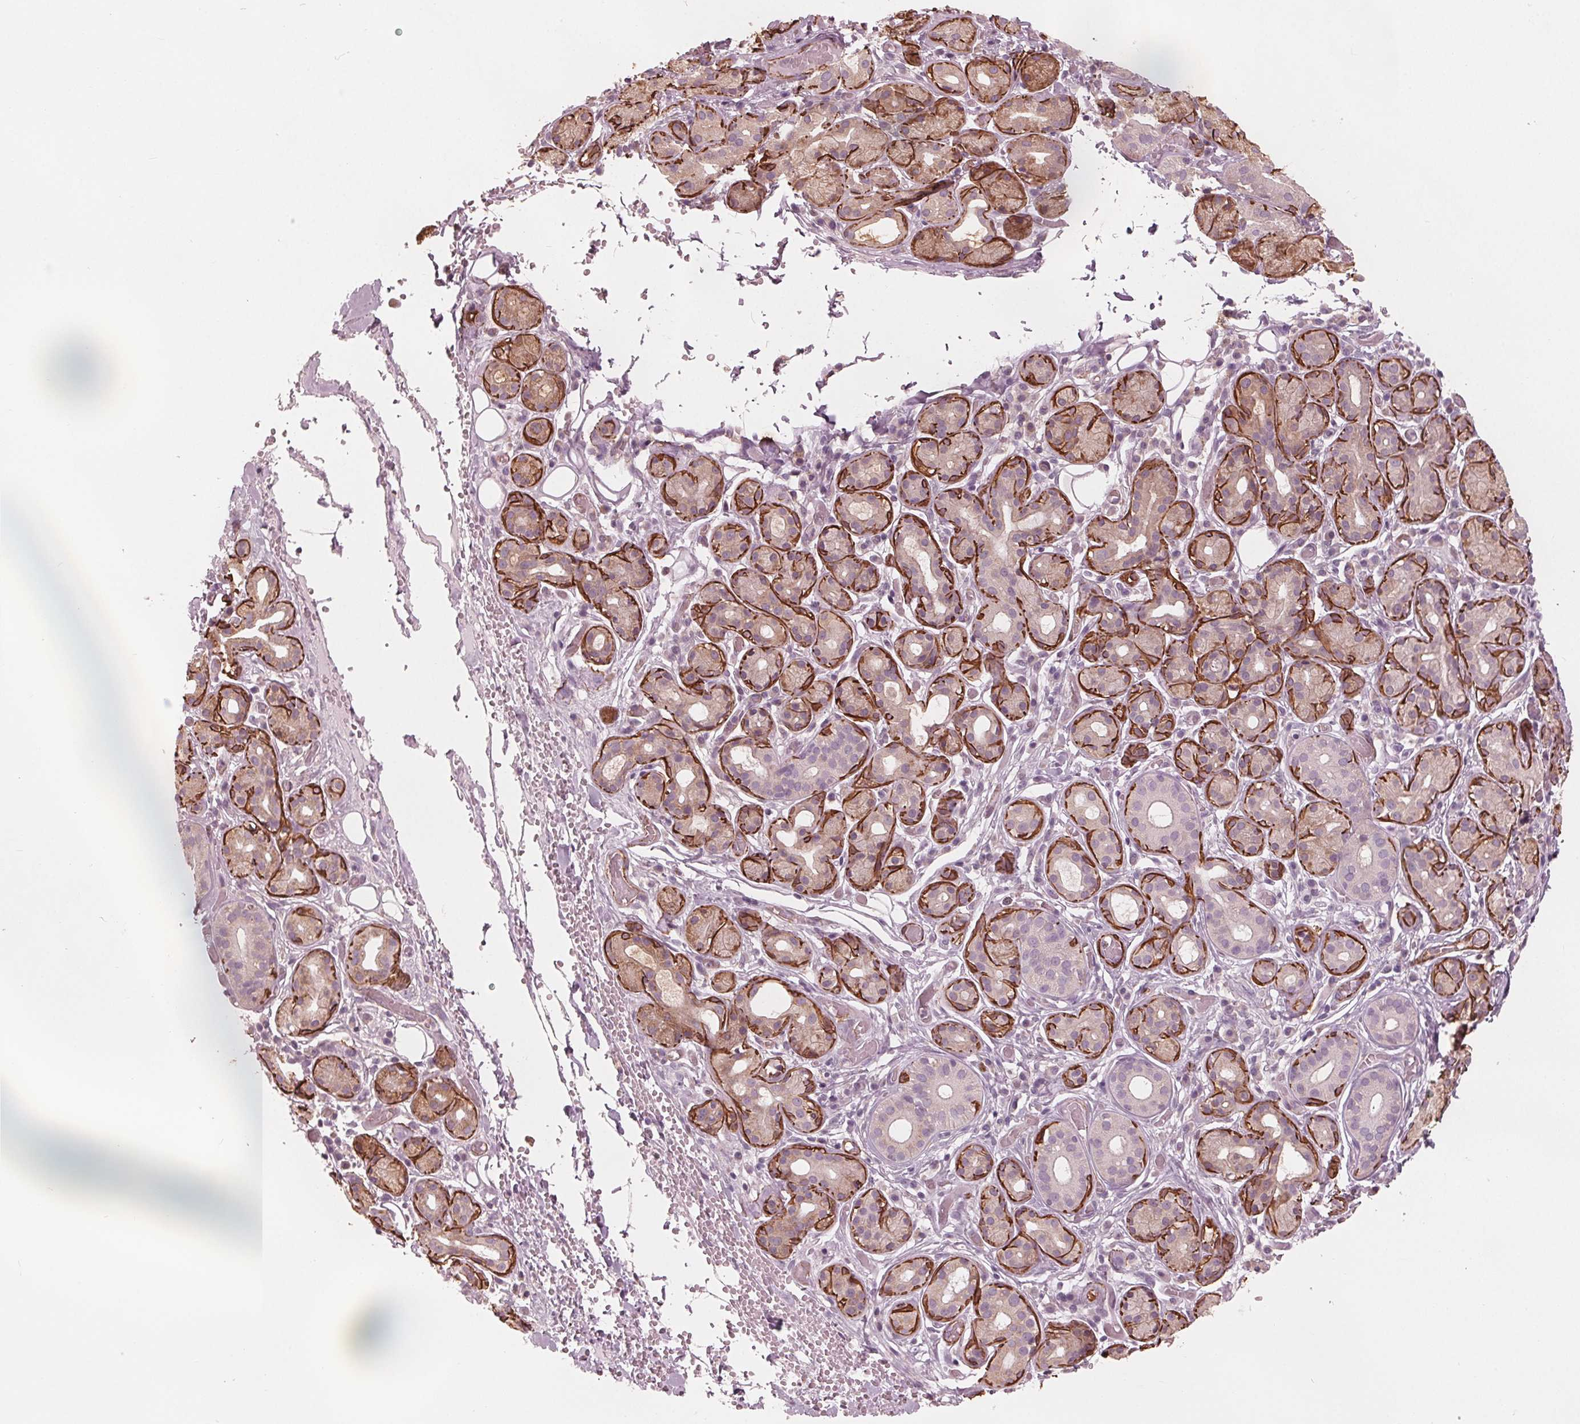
{"staining": {"intensity": "strong", "quantity": "<25%", "location": "cytoplasmic/membranous"}, "tissue": "salivary gland", "cell_type": "Glandular cells", "image_type": "normal", "snomed": [{"axis": "morphology", "description": "Normal tissue, NOS"}, {"axis": "topography", "description": "Salivary gland"}, {"axis": "topography", "description": "Peripheral nerve tissue"}], "caption": "Immunohistochemistry of benign human salivary gland shows medium levels of strong cytoplasmic/membranous positivity in approximately <25% of glandular cells. The staining was performed using DAB (3,3'-diaminobenzidine), with brown indicating positive protein expression. Nuclei are stained blue with hematoxylin.", "gene": "MIER3", "patient": {"sex": "male", "age": 71}}